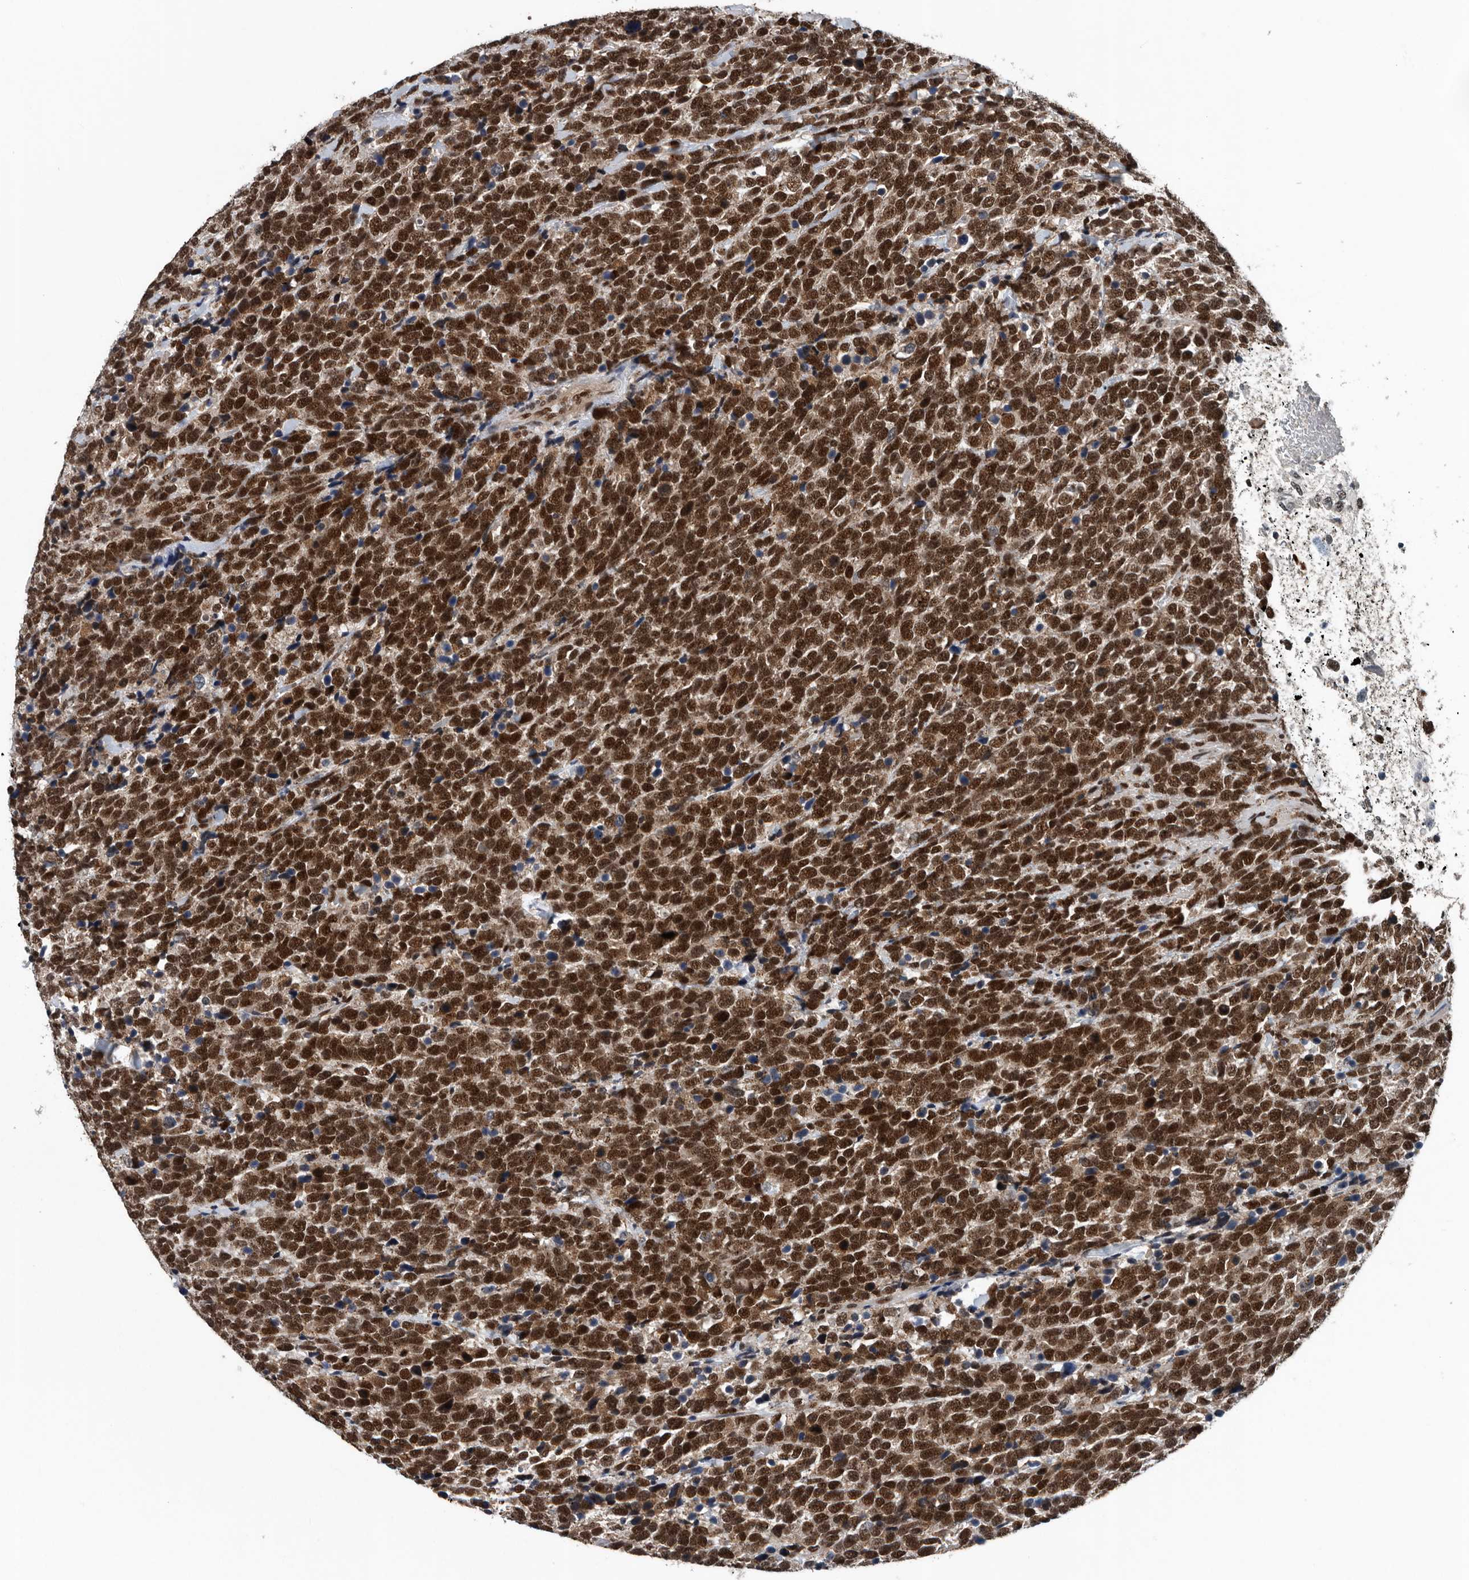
{"staining": {"intensity": "strong", "quantity": ">75%", "location": "nuclear"}, "tissue": "urothelial cancer", "cell_type": "Tumor cells", "image_type": "cancer", "snomed": [{"axis": "morphology", "description": "Urothelial carcinoma, High grade"}, {"axis": "topography", "description": "Urinary bladder"}], "caption": "Protein staining of urothelial carcinoma (high-grade) tissue shows strong nuclear staining in approximately >75% of tumor cells.", "gene": "SENP7", "patient": {"sex": "female", "age": 82}}